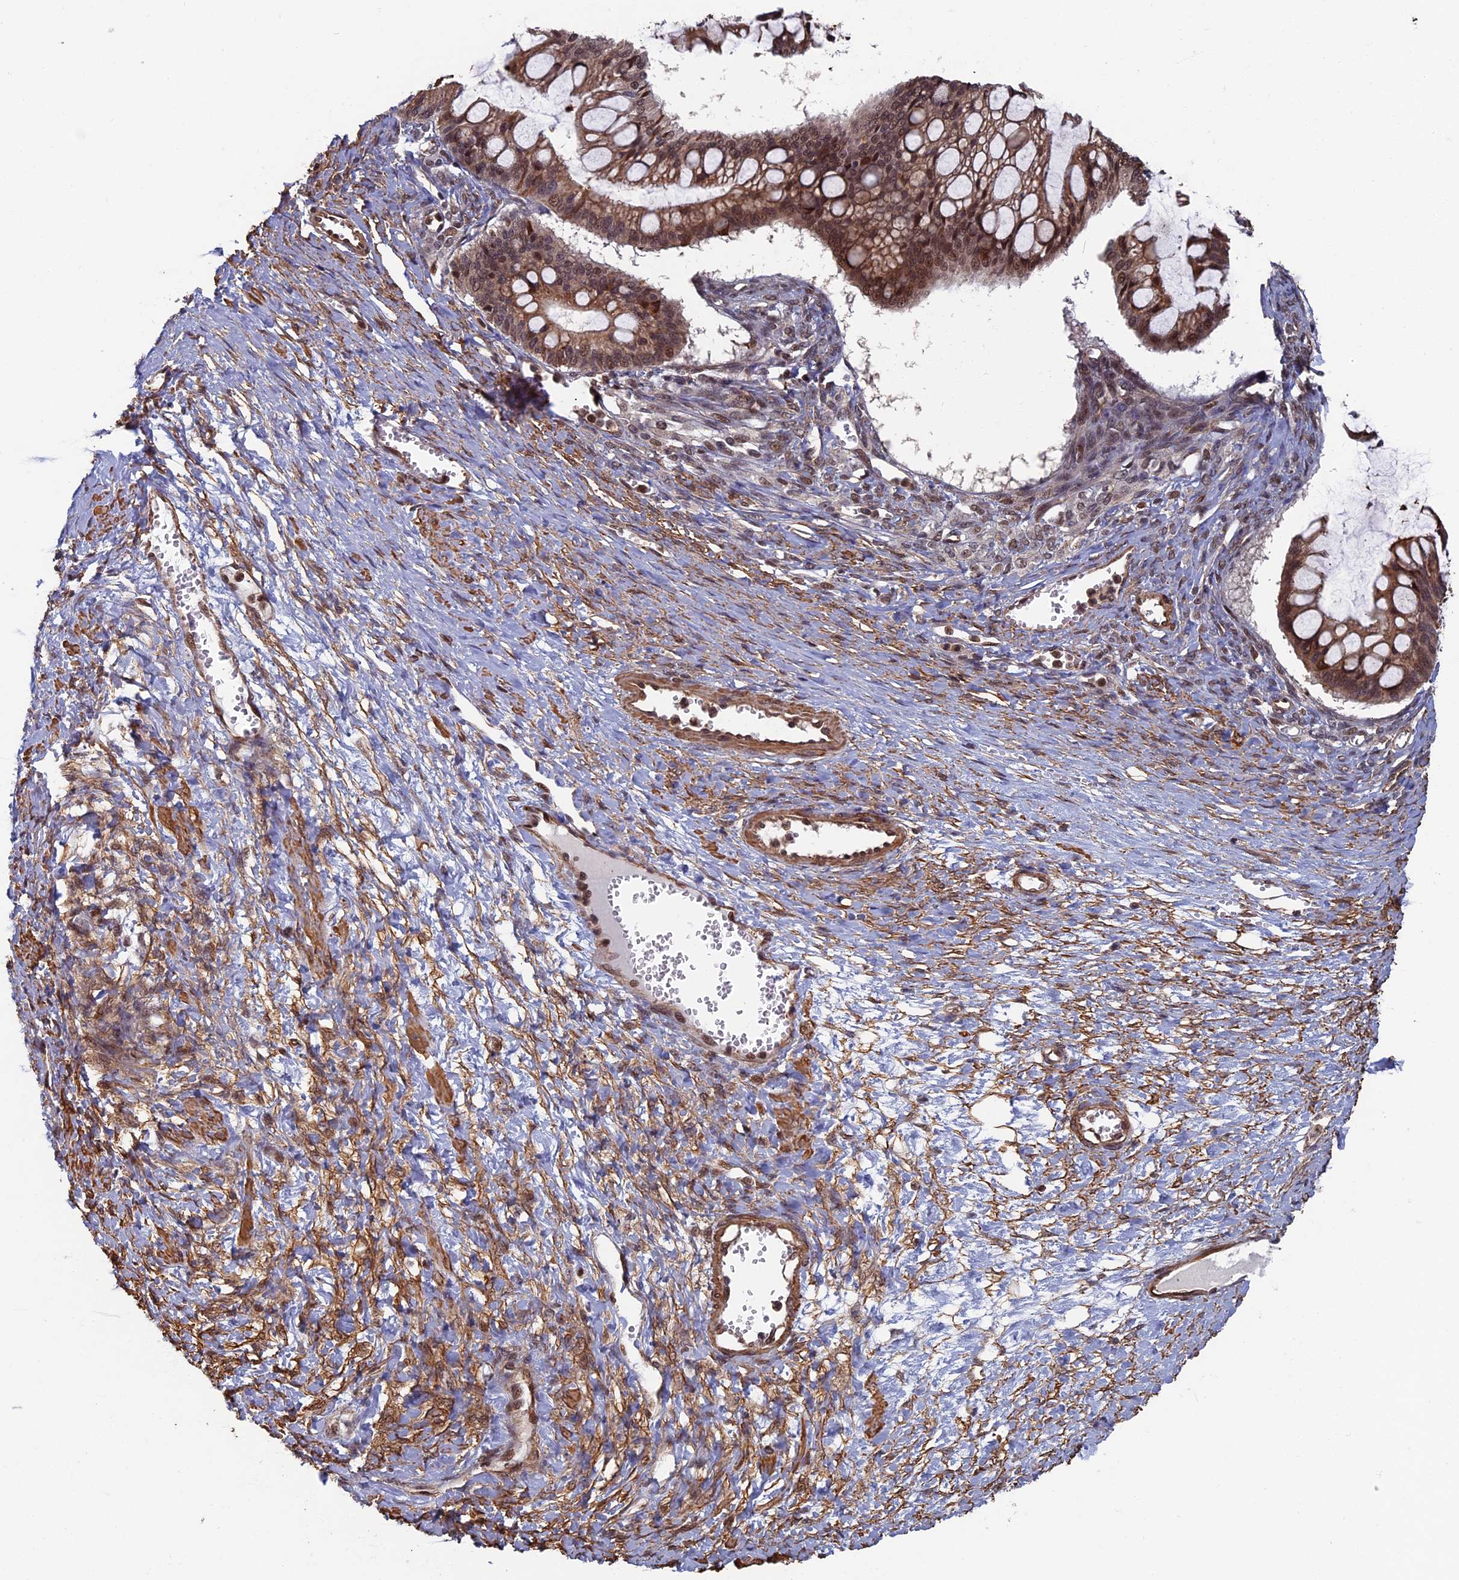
{"staining": {"intensity": "moderate", "quantity": ">75%", "location": "cytoplasmic/membranous,nuclear"}, "tissue": "ovarian cancer", "cell_type": "Tumor cells", "image_type": "cancer", "snomed": [{"axis": "morphology", "description": "Cystadenocarcinoma, mucinous, NOS"}, {"axis": "topography", "description": "Ovary"}], "caption": "High-magnification brightfield microscopy of mucinous cystadenocarcinoma (ovarian) stained with DAB (3,3'-diaminobenzidine) (brown) and counterstained with hematoxylin (blue). tumor cells exhibit moderate cytoplasmic/membranous and nuclear expression is identified in about>75% of cells. (DAB (3,3'-diaminobenzidine) IHC with brightfield microscopy, high magnification).", "gene": "CTDP1", "patient": {"sex": "female", "age": 73}}